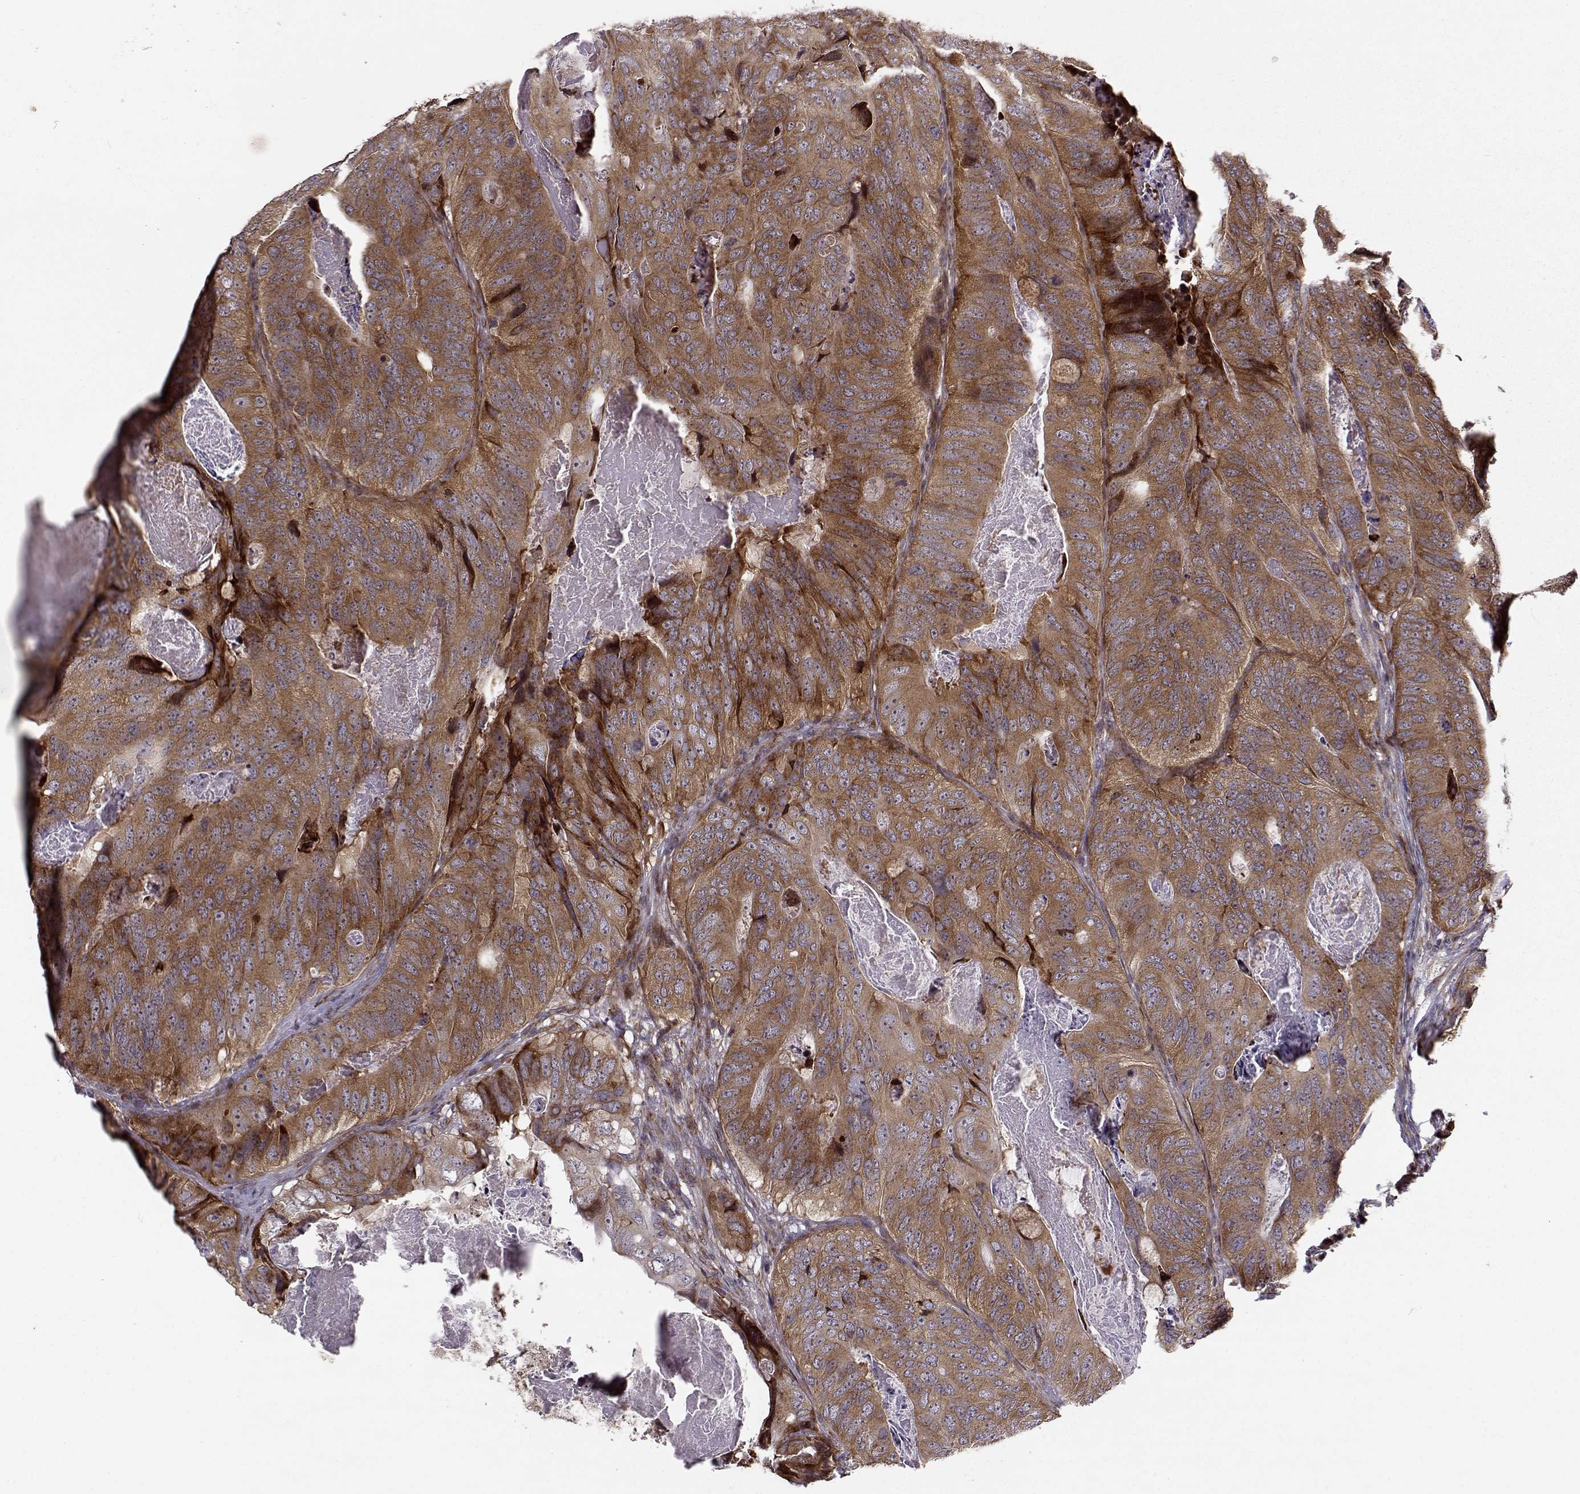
{"staining": {"intensity": "strong", "quantity": ">75%", "location": "cytoplasmic/membranous"}, "tissue": "colorectal cancer", "cell_type": "Tumor cells", "image_type": "cancer", "snomed": [{"axis": "morphology", "description": "Adenocarcinoma, NOS"}, {"axis": "topography", "description": "Colon"}], "caption": "This histopathology image reveals IHC staining of colorectal cancer (adenocarcinoma), with high strong cytoplasmic/membranous staining in approximately >75% of tumor cells.", "gene": "RPL31", "patient": {"sex": "male", "age": 79}}